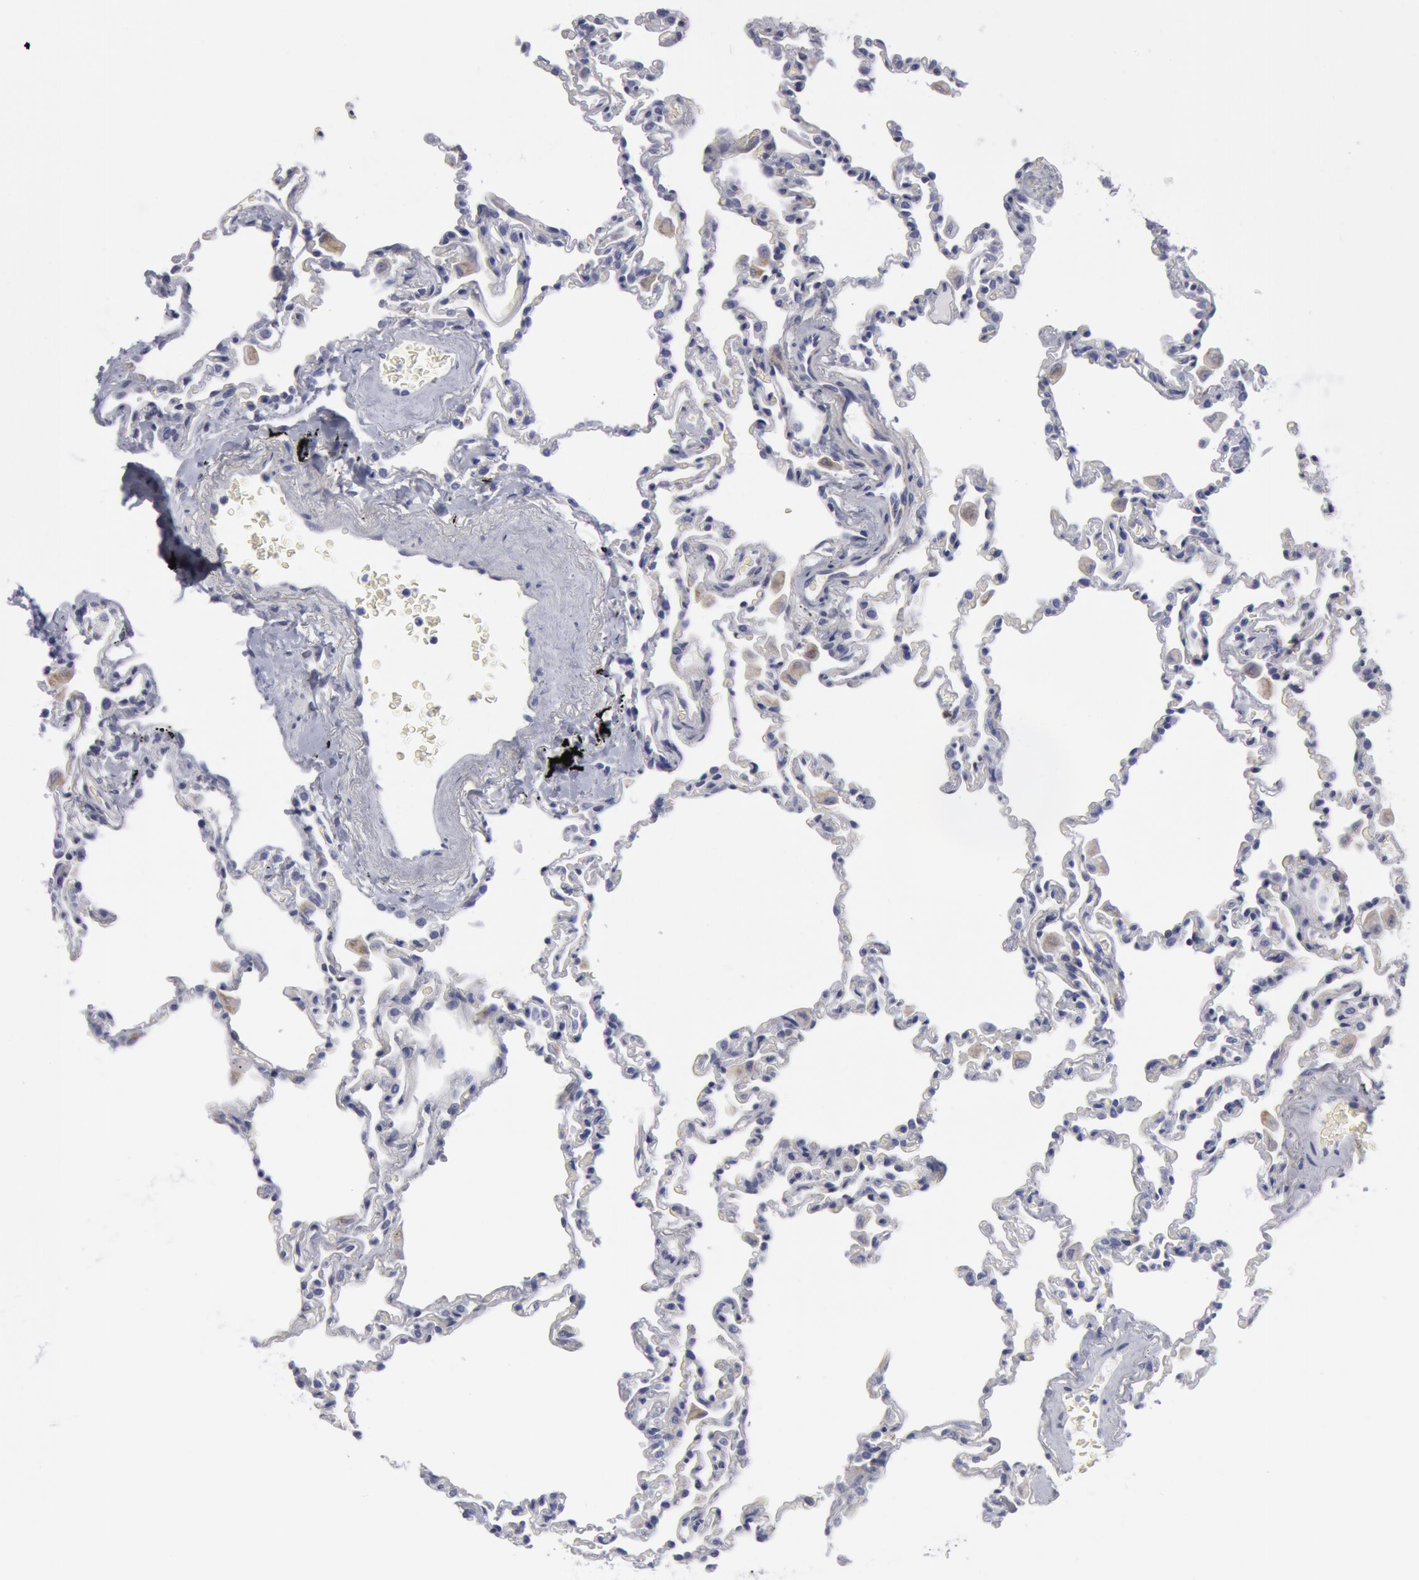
{"staining": {"intensity": "negative", "quantity": "none", "location": "none"}, "tissue": "lung", "cell_type": "Alveolar cells", "image_type": "normal", "snomed": [{"axis": "morphology", "description": "Normal tissue, NOS"}, {"axis": "topography", "description": "Lung"}], "caption": "The micrograph shows no significant staining in alveolar cells of lung. Nuclei are stained in blue.", "gene": "SMC1B", "patient": {"sex": "male", "age": 59}}